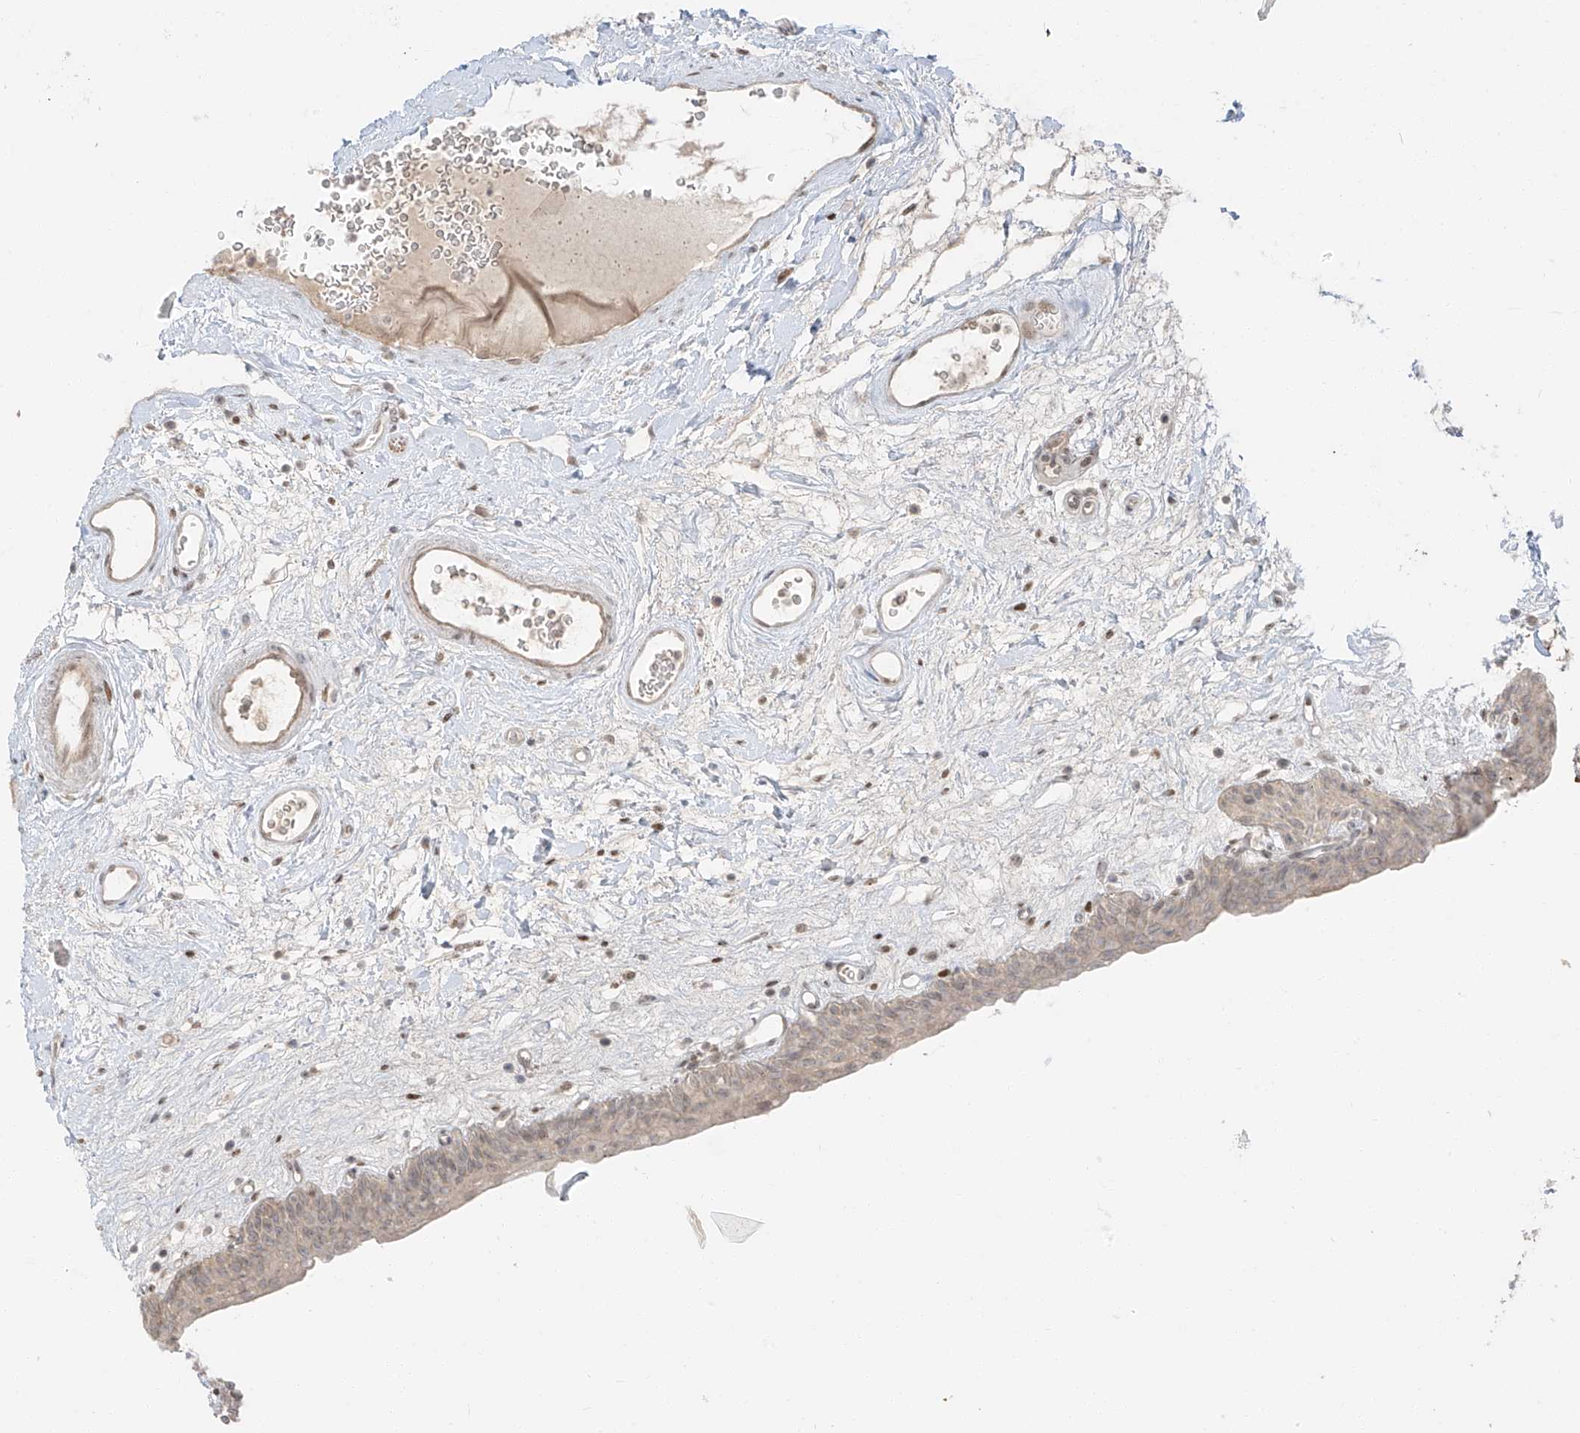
{"staining": {"intensity": "weak", "quantity": "25%-75%", "location": "cytoplasmic/membranous"}, "tissue": "urinary bladder", "cell_type": "Urothelial cells", "image_type": "normal", "snomed": [{"axis": "morphology", "description": "Normal tissue, NOS"}, {"axis": "topography", "description": "Urinary bladder"}], "caption": "The micrograph displays staining of normal urinary bladder, revealing weak cytoplasmic/membranous protein positivity (brown color) within urothelial cells.", "gene": "ZNF774", "patient": {"sex": "male", "age": 83}}